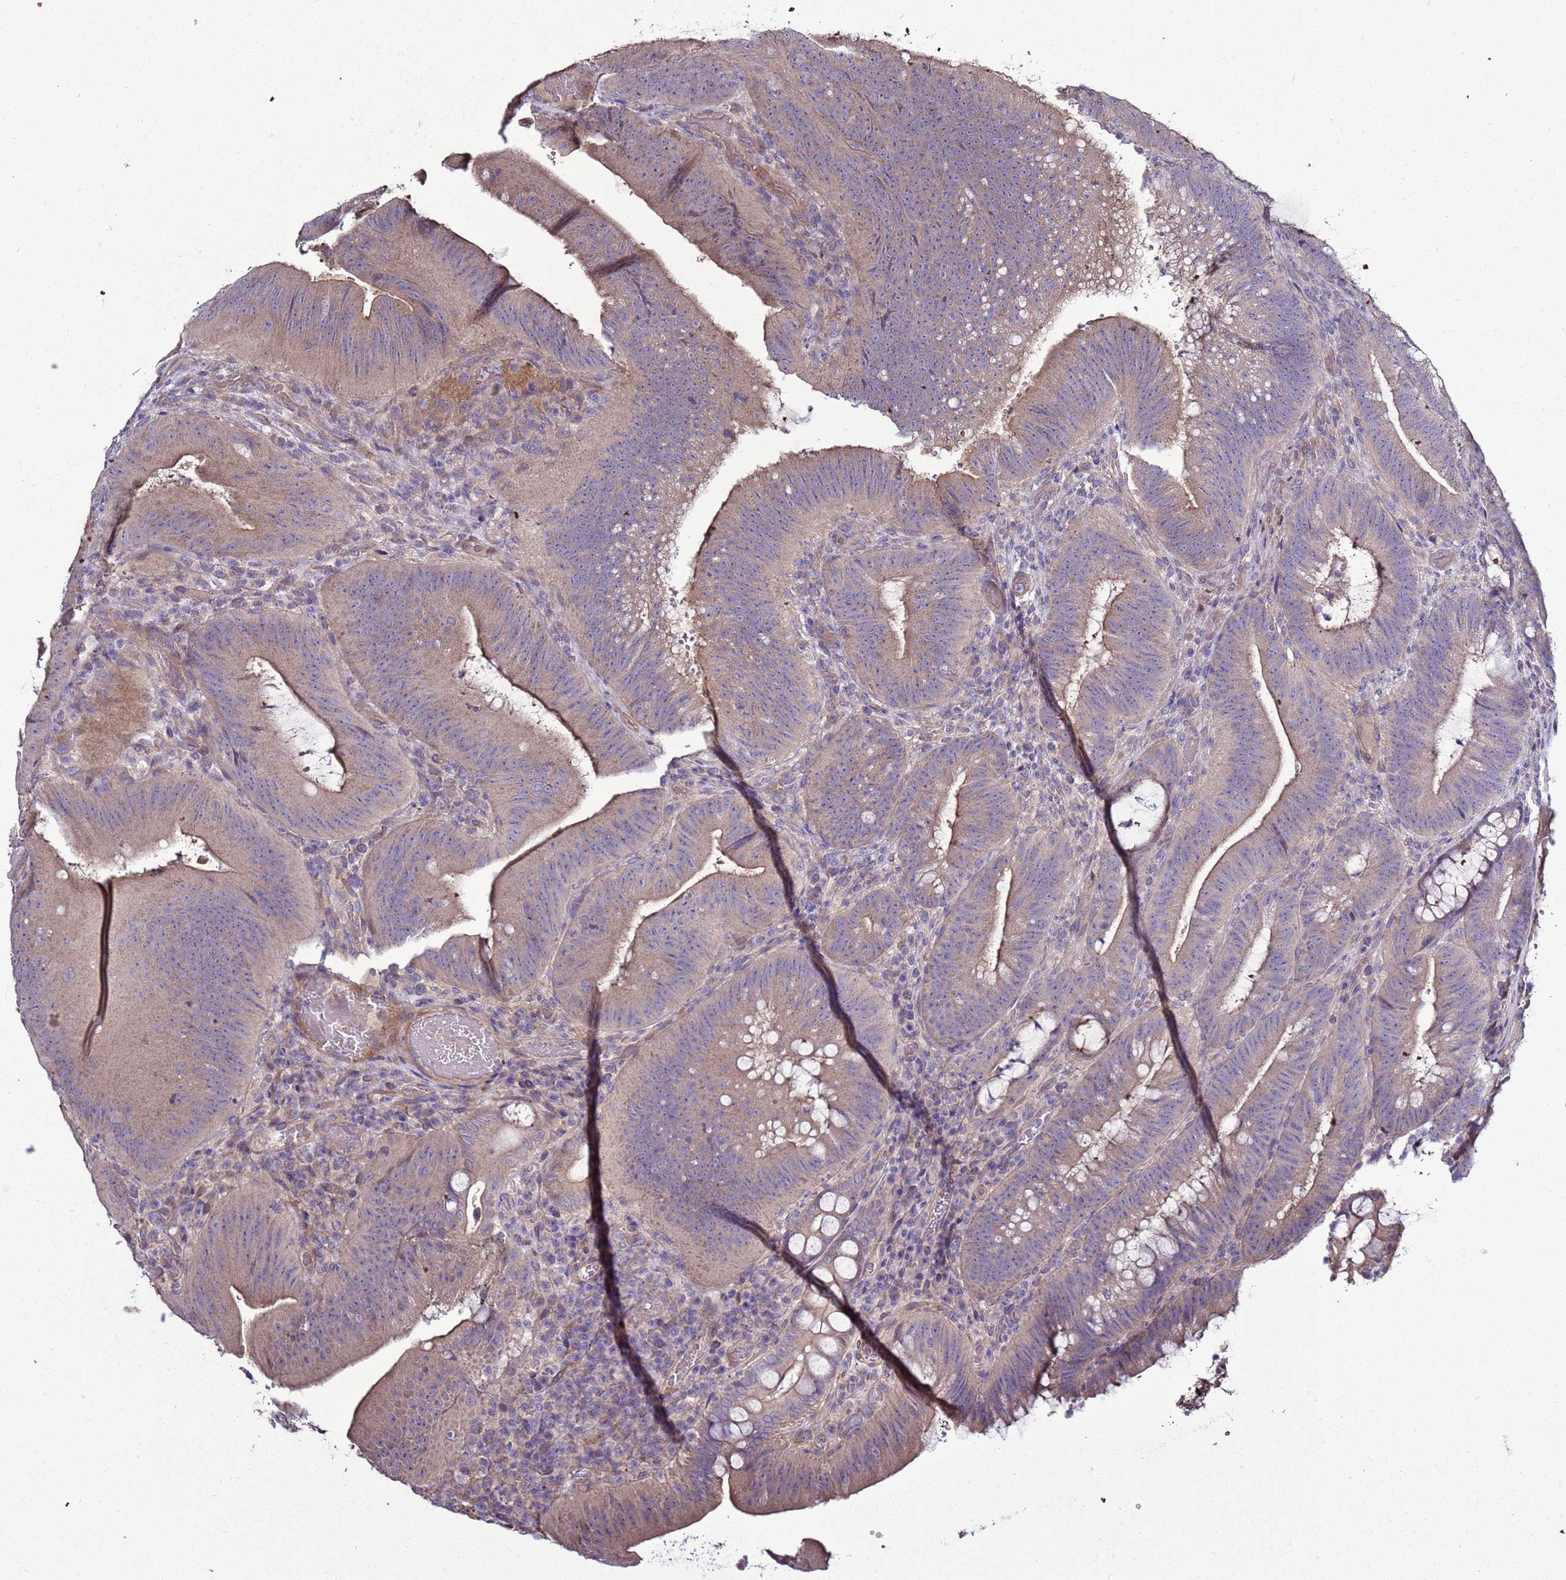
{"staining": {"intensity": "weak", "quantity": "<25%", "location": "cytoplasmic/membranous"}, "tissue": "colorectal cancer", "cell_type": "Tumor cells", "image_type": "cancer", "snomed": [{"axis": "morphology", "description": "Adenocarcinoma, NOS"}, {"axis": "topography", "description": "Colon"}], "caption": "This is an IHC histopathology image of colorectal cancer. There is no positivity in tumor cells.", "gene": "RABL2B", "patient": {"sex": "female", "age": 43}}